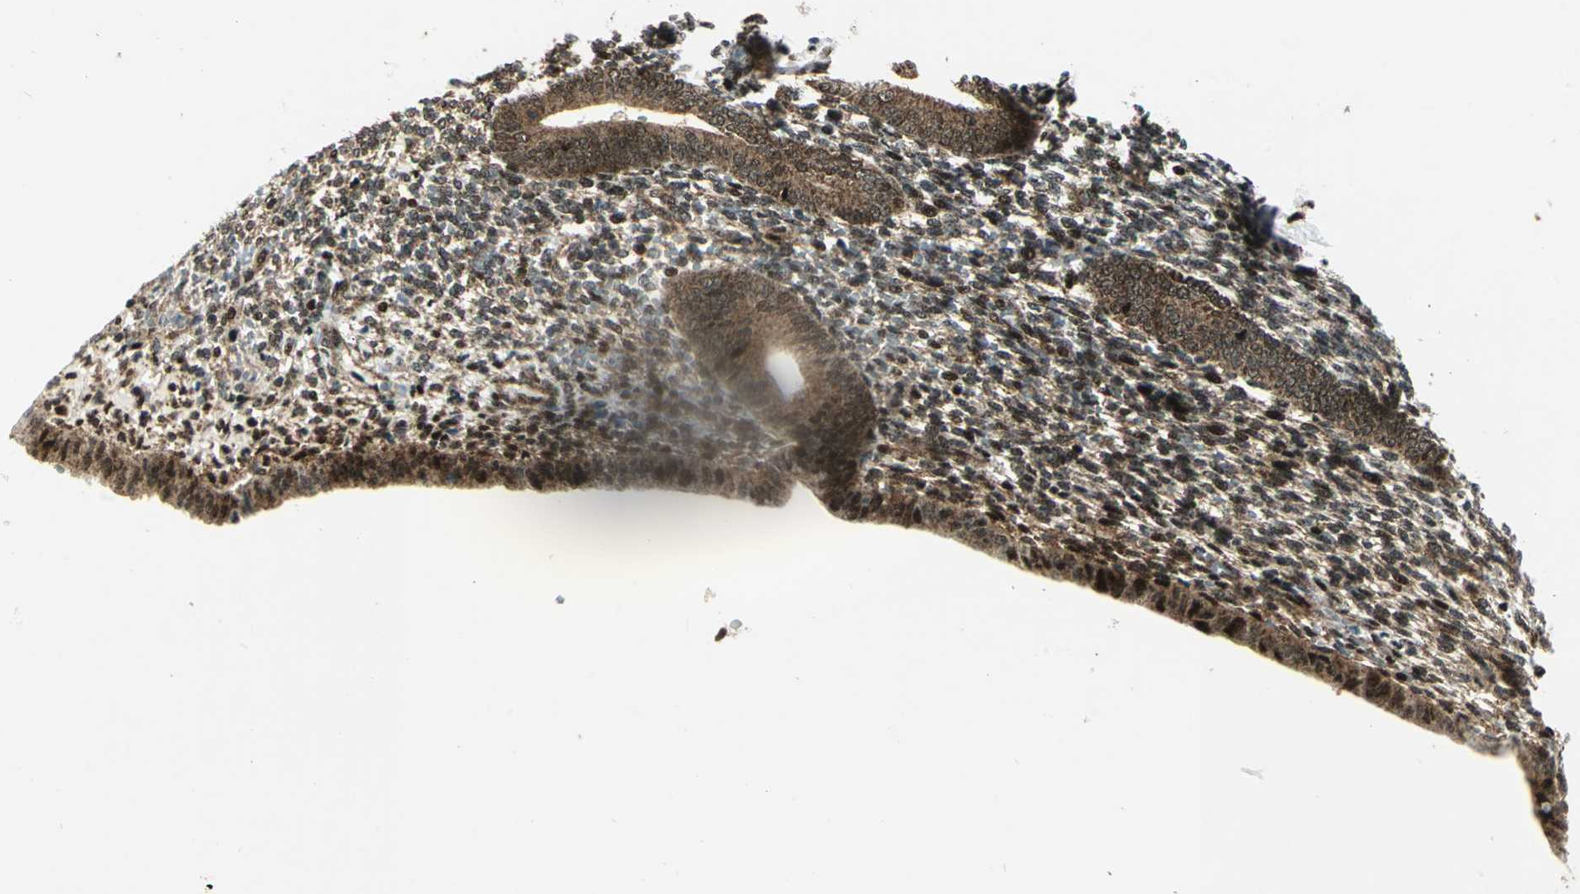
{"staining": {"intensity": "strong", "quantity": ">75%", "location": "cytoplasmic/membranous,nuclear"}, "tissue": "endometrium", "cell_type": "Cells in endometrial stroma", "image_type": "normal", "snomed": [{"axis": "morphology", "description": "Normal tissue, NOS"}, {"axis": "topography", "description": "Endometrium"}], "caption": "Immunohistochemical staining of benign human endometrium demonstrates >75% levels of strong cytoplasmic/membranous,nuclear protein positivity in approximately >75% of cells in endometrial stroma. The staining was performed using DAB (3,3'-diaminobenzidine) to visualize the protein expression in brown, while the nuclei were stained in blue with hematoxylin (Magnification: 20x).", "gene": "COPS5", "patient": {"sex": "female", "age": 57}}